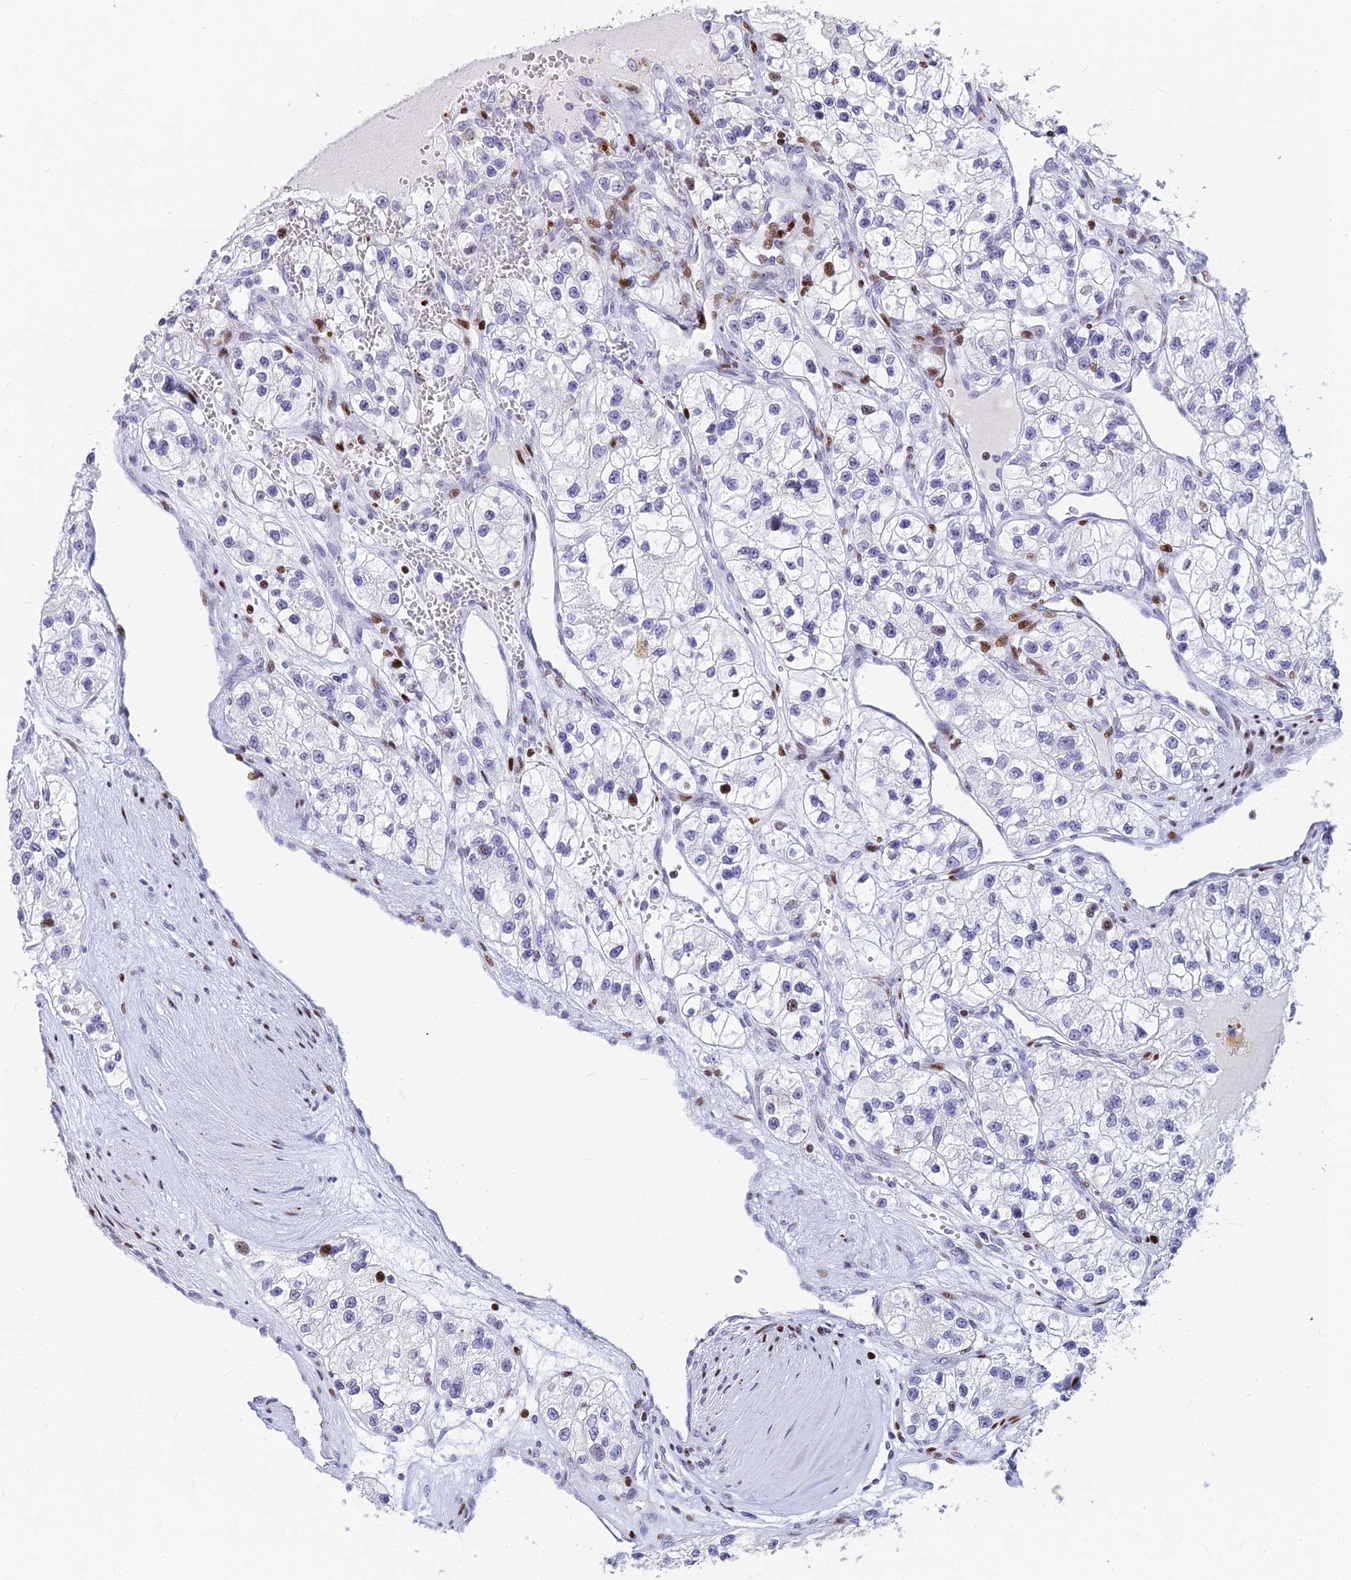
{"staining": {"intensity": "moderate", "quantity": "<25%", "location": "nuclear"}, "tissue": "renal cancer", "cell_type": "Tumor cells", "image_type": "cancer", "snomed": [{"axis": "morphology", "description": "Adenocarcinoma, NOS"}, {"axis": "topography", "description": "Kidney"}], "caption": "Immunohistochemistry photomicrograph of renal cancer stained for a protein (brown), which exhibits low levels of moderate nuclear staining in approximately <25% of tumor cells.", "gene": "PRPS1", "patient": {"sex": "female", "age": 57}}